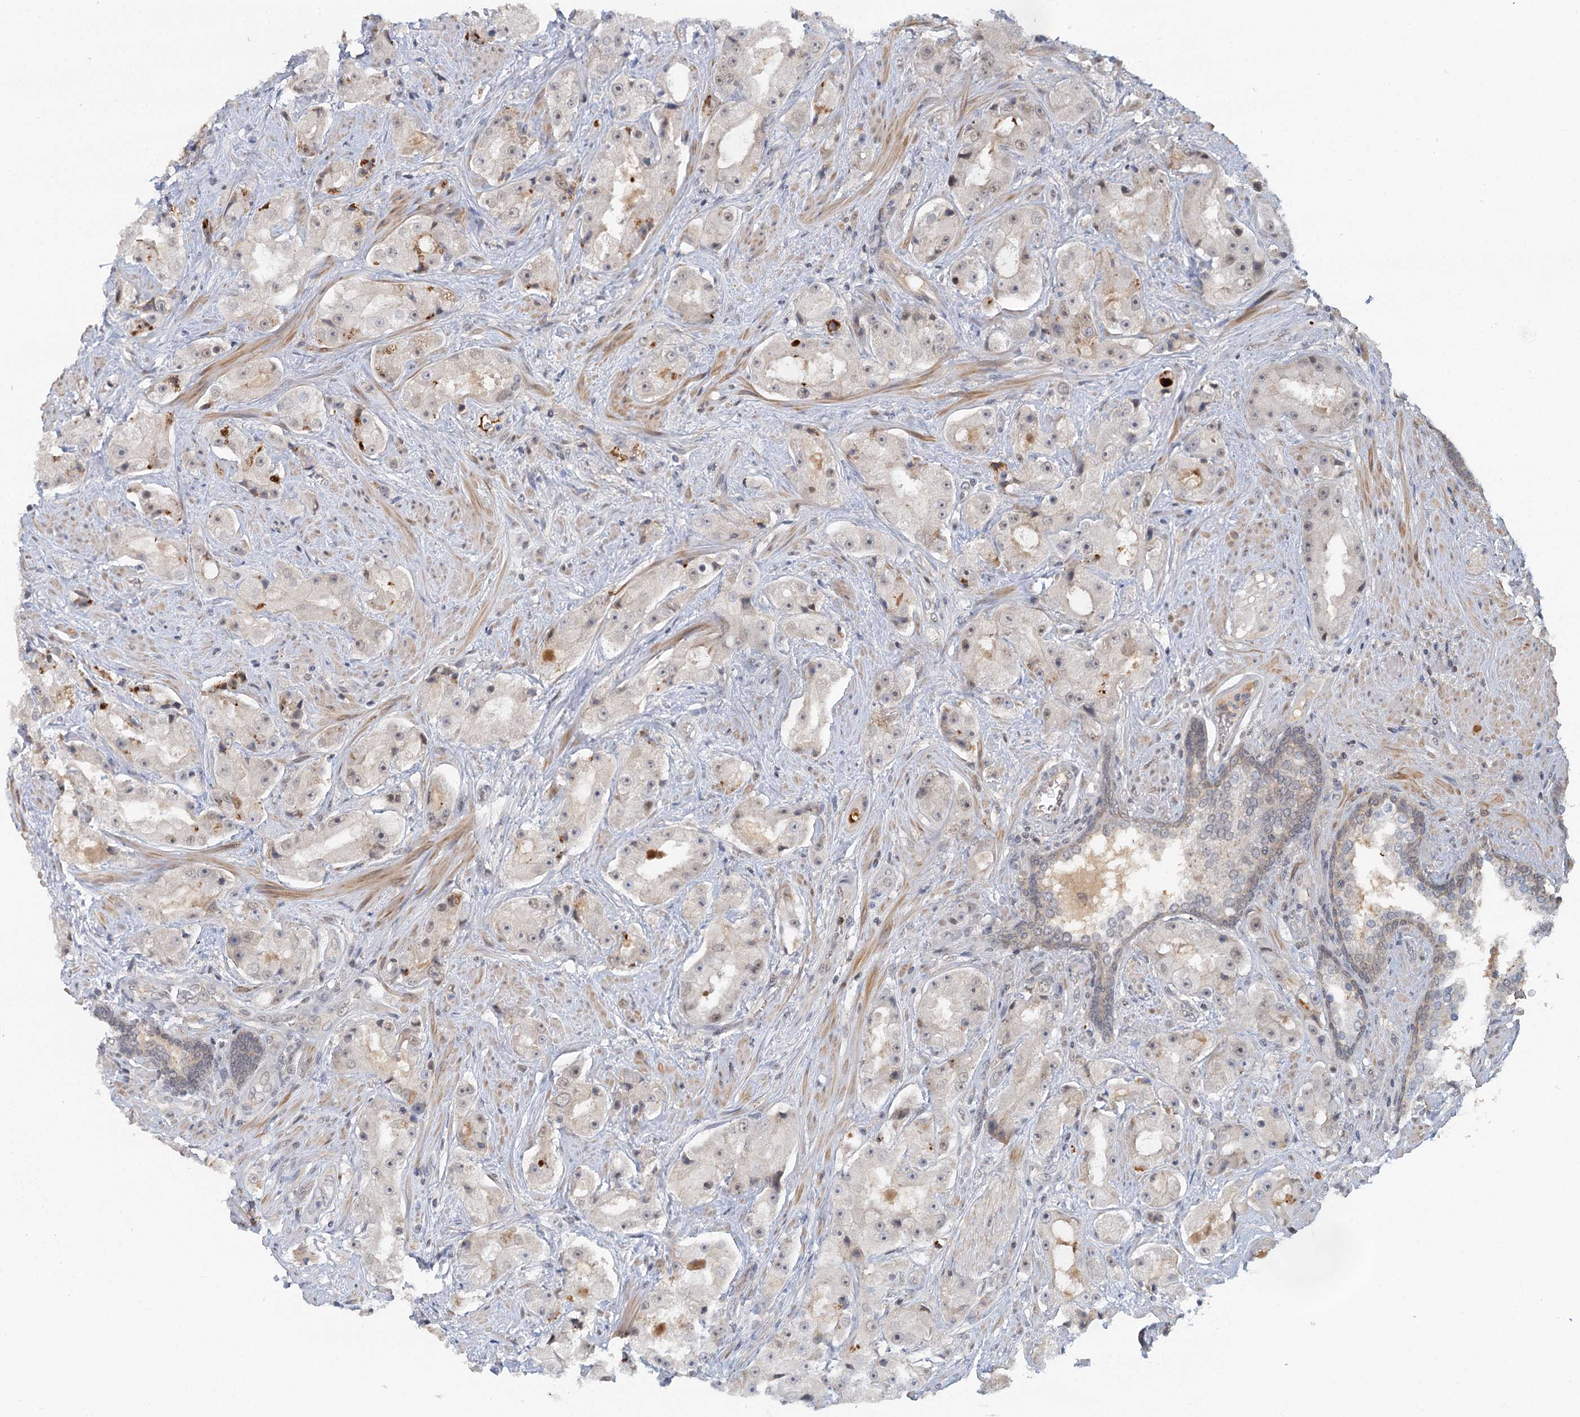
{"staining": {"intensity": "weak", "quantity": "<25%", "location": "nuclear"}, "tissue": "prostate cancer", "cell_type": "Tumor cells", "image_type": "cancer", "snomed": [{"axis": "morphology", "description": "Adenocarcinoma, High grade"}, {"axis": "topography", "description": "Prostate"}], "caption": "This is an immunohistochemistry (IHC) micrograph of high-grade adenocarcinoma (prostate). There is no positivity in tumor cells.", "gene": "GPATCH11", "patient": {"sex": "male", "age": 73}}